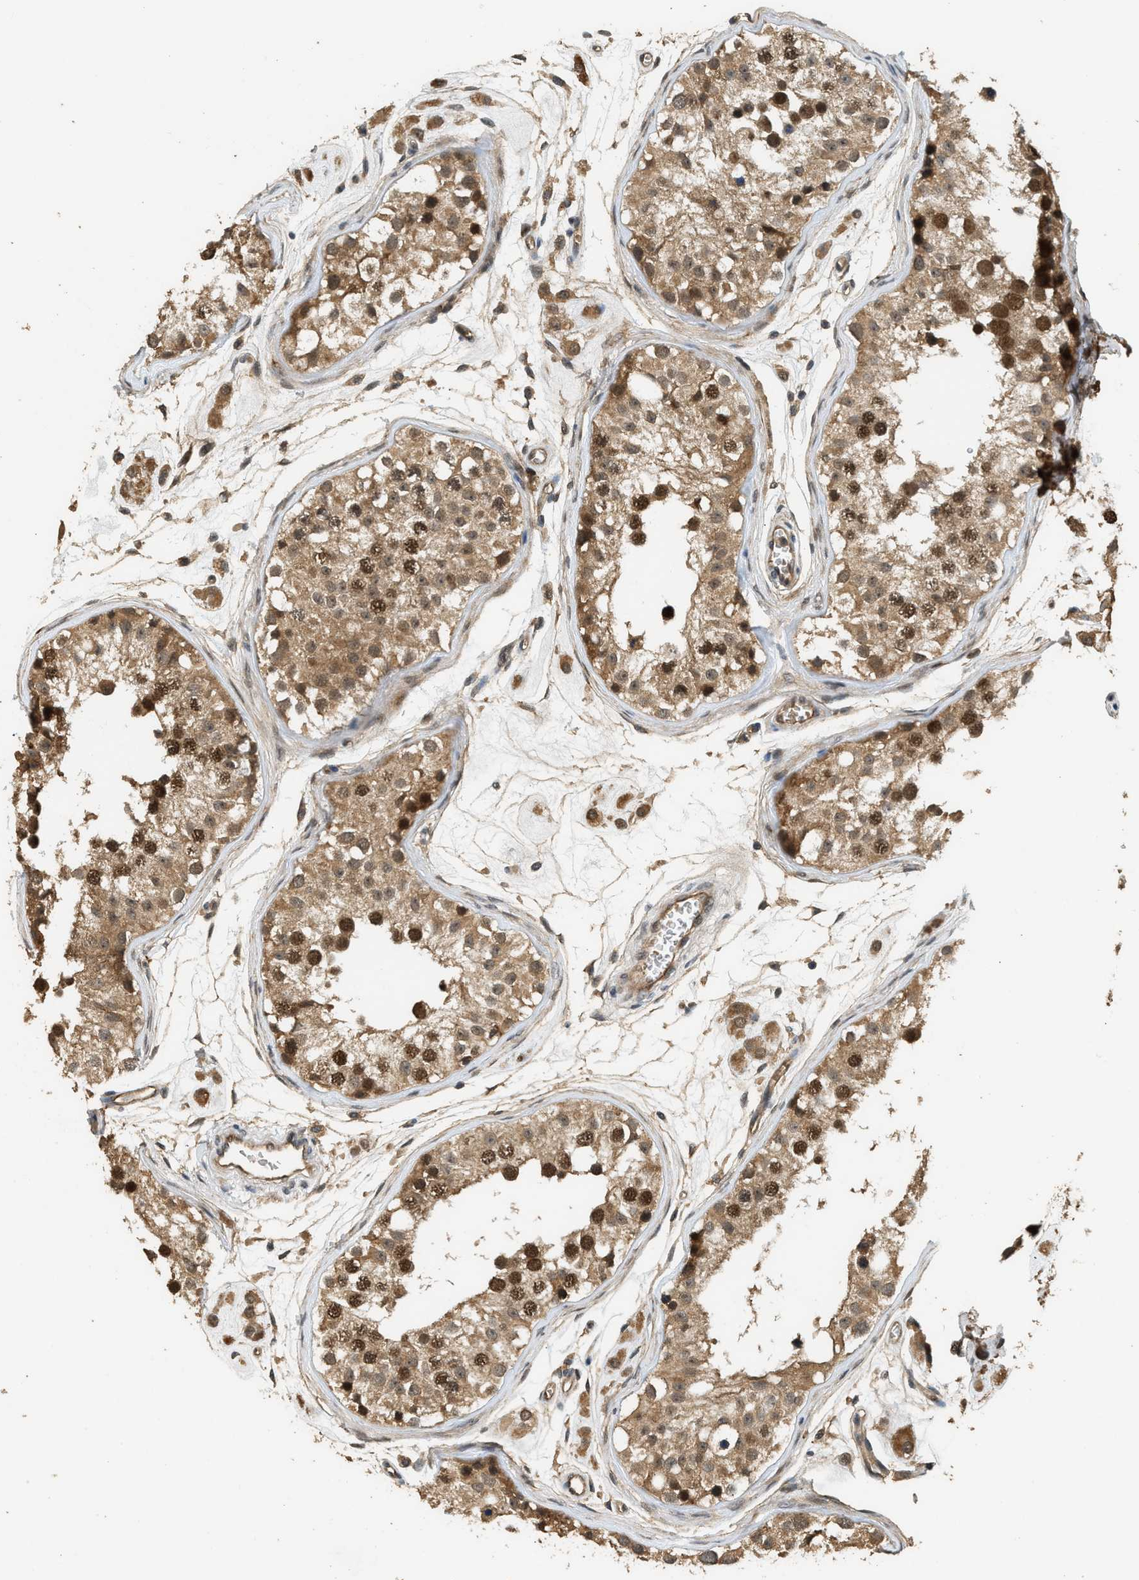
{"staining": {"intensity": "strong", "quantity": ">75%", "location": "cytoplasmic/membranous,nuclear"}, "tissue": "testis", "cell_type": "Cells in seminiferous ducts", "image_type": "normal", "snomed": [{"axis": "morphology", "description": "Normal tissue, NOS"}, {"axis": "morphology", "description": "Adenocarcinoma, metastatic, NOS"}, {"axis": "topography", "description": "Testis"}], "caption": "IHC staining of normal testis, which demonstrates high levels of strong cytoplasmic/membranous,nuclear expression in about >75% of cells in seminiferous ducts indicating strong cytoplasmic/membranous,nuclear protein staining. The staining was performed using DAB (brown) for protein detection and nuclei were counterstained in hematoxylin (blue).", "gene": "GET1", "patient": {"sex": "male", "age": 26}}